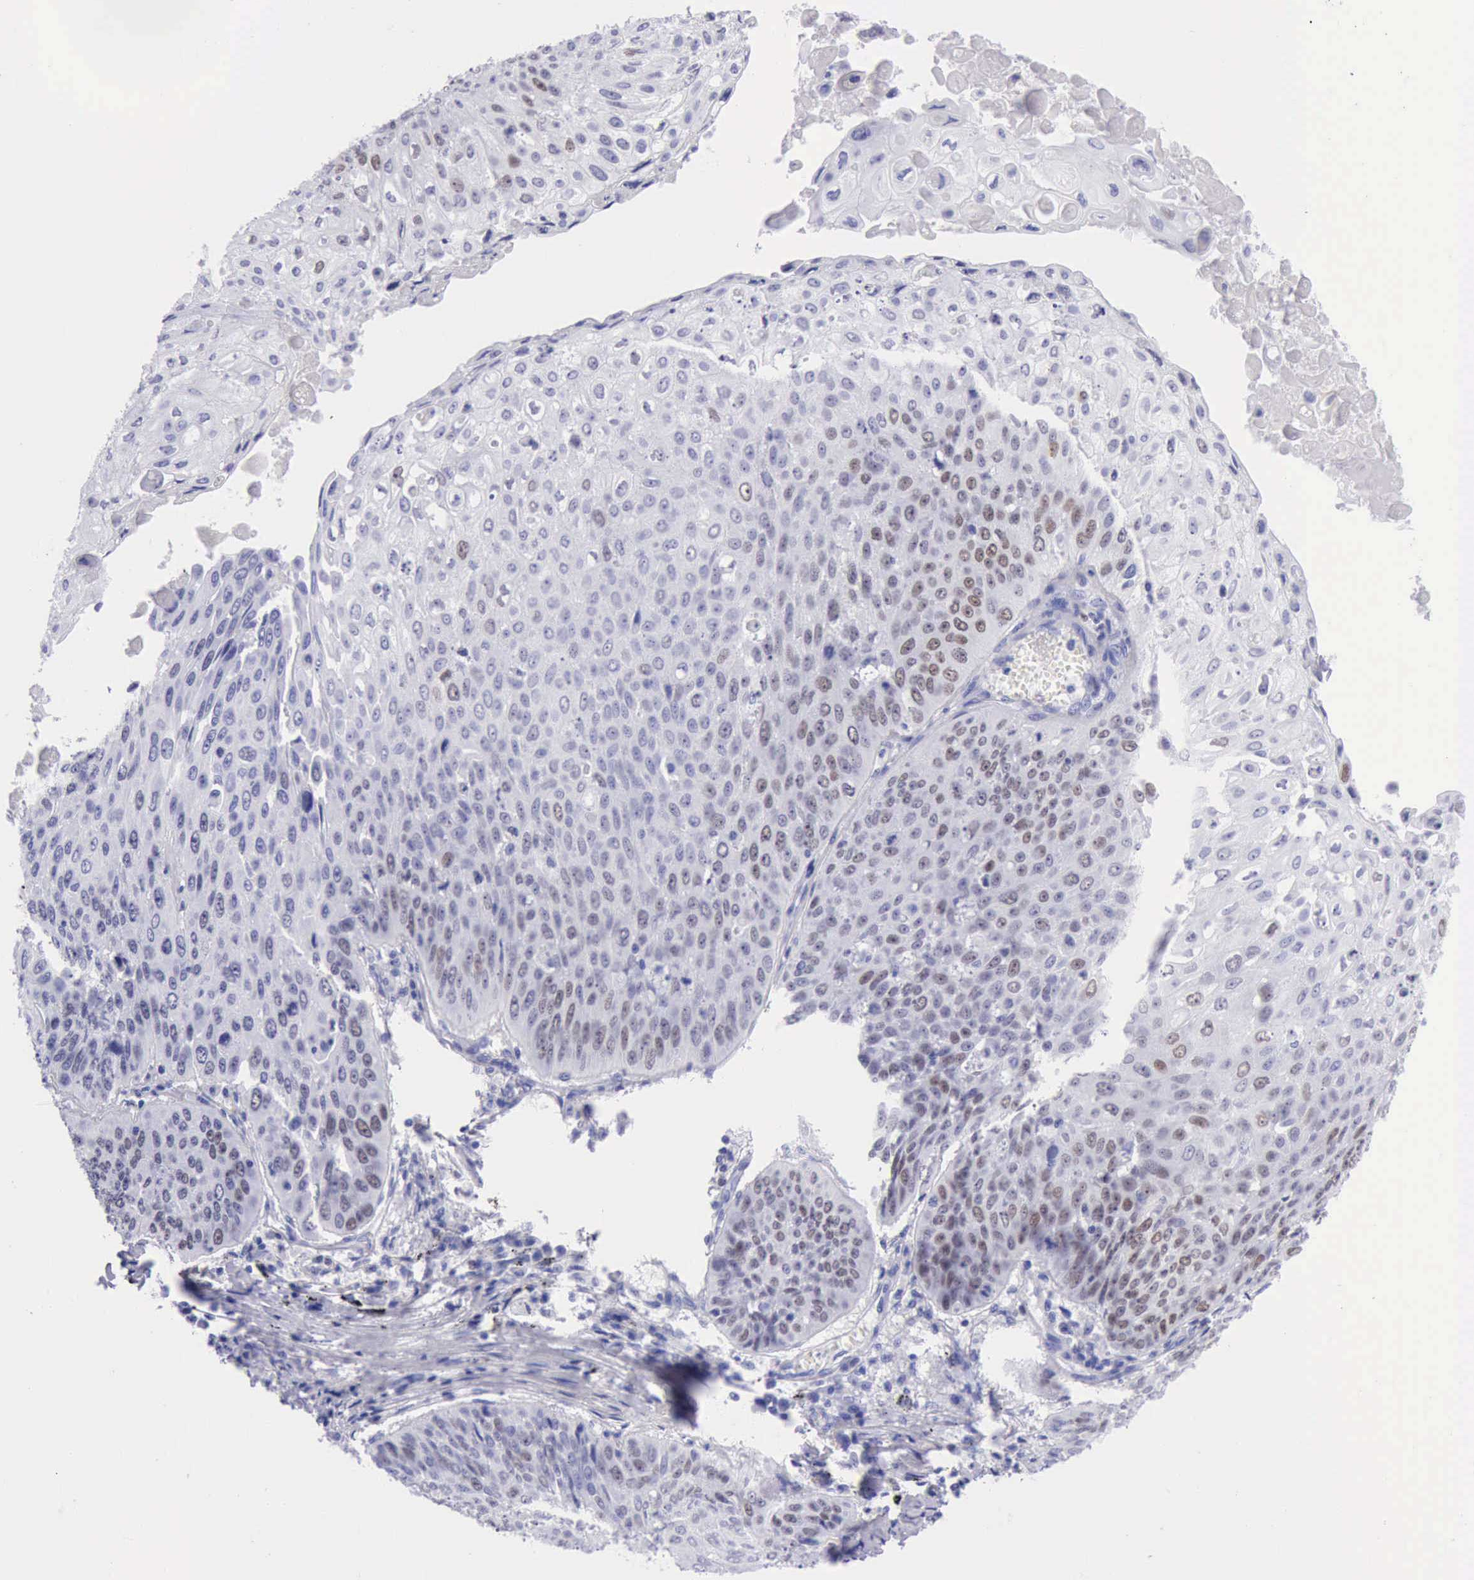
{"staining": {"intensity": "weak", "quantity": "<25%", "location": "nuclear"}, "tissue": "lung cancer", "cell_type": "Tumor cells", "image_type": "cancer", "snomed": [{"axis": "morphology", "description": "Adenocarcinoma, NOS"}, {"axis": "topography", "description": "Lung"}], "caption": "Adenocarcinoma (lung) was stained to show a protein in brown. There is no significant staining in tumor cells. (DAB IHC visualized using brightfield microscopy, high magnification).", "gene": "MCM2", "patient": {"sex": "male", "age": 60}}